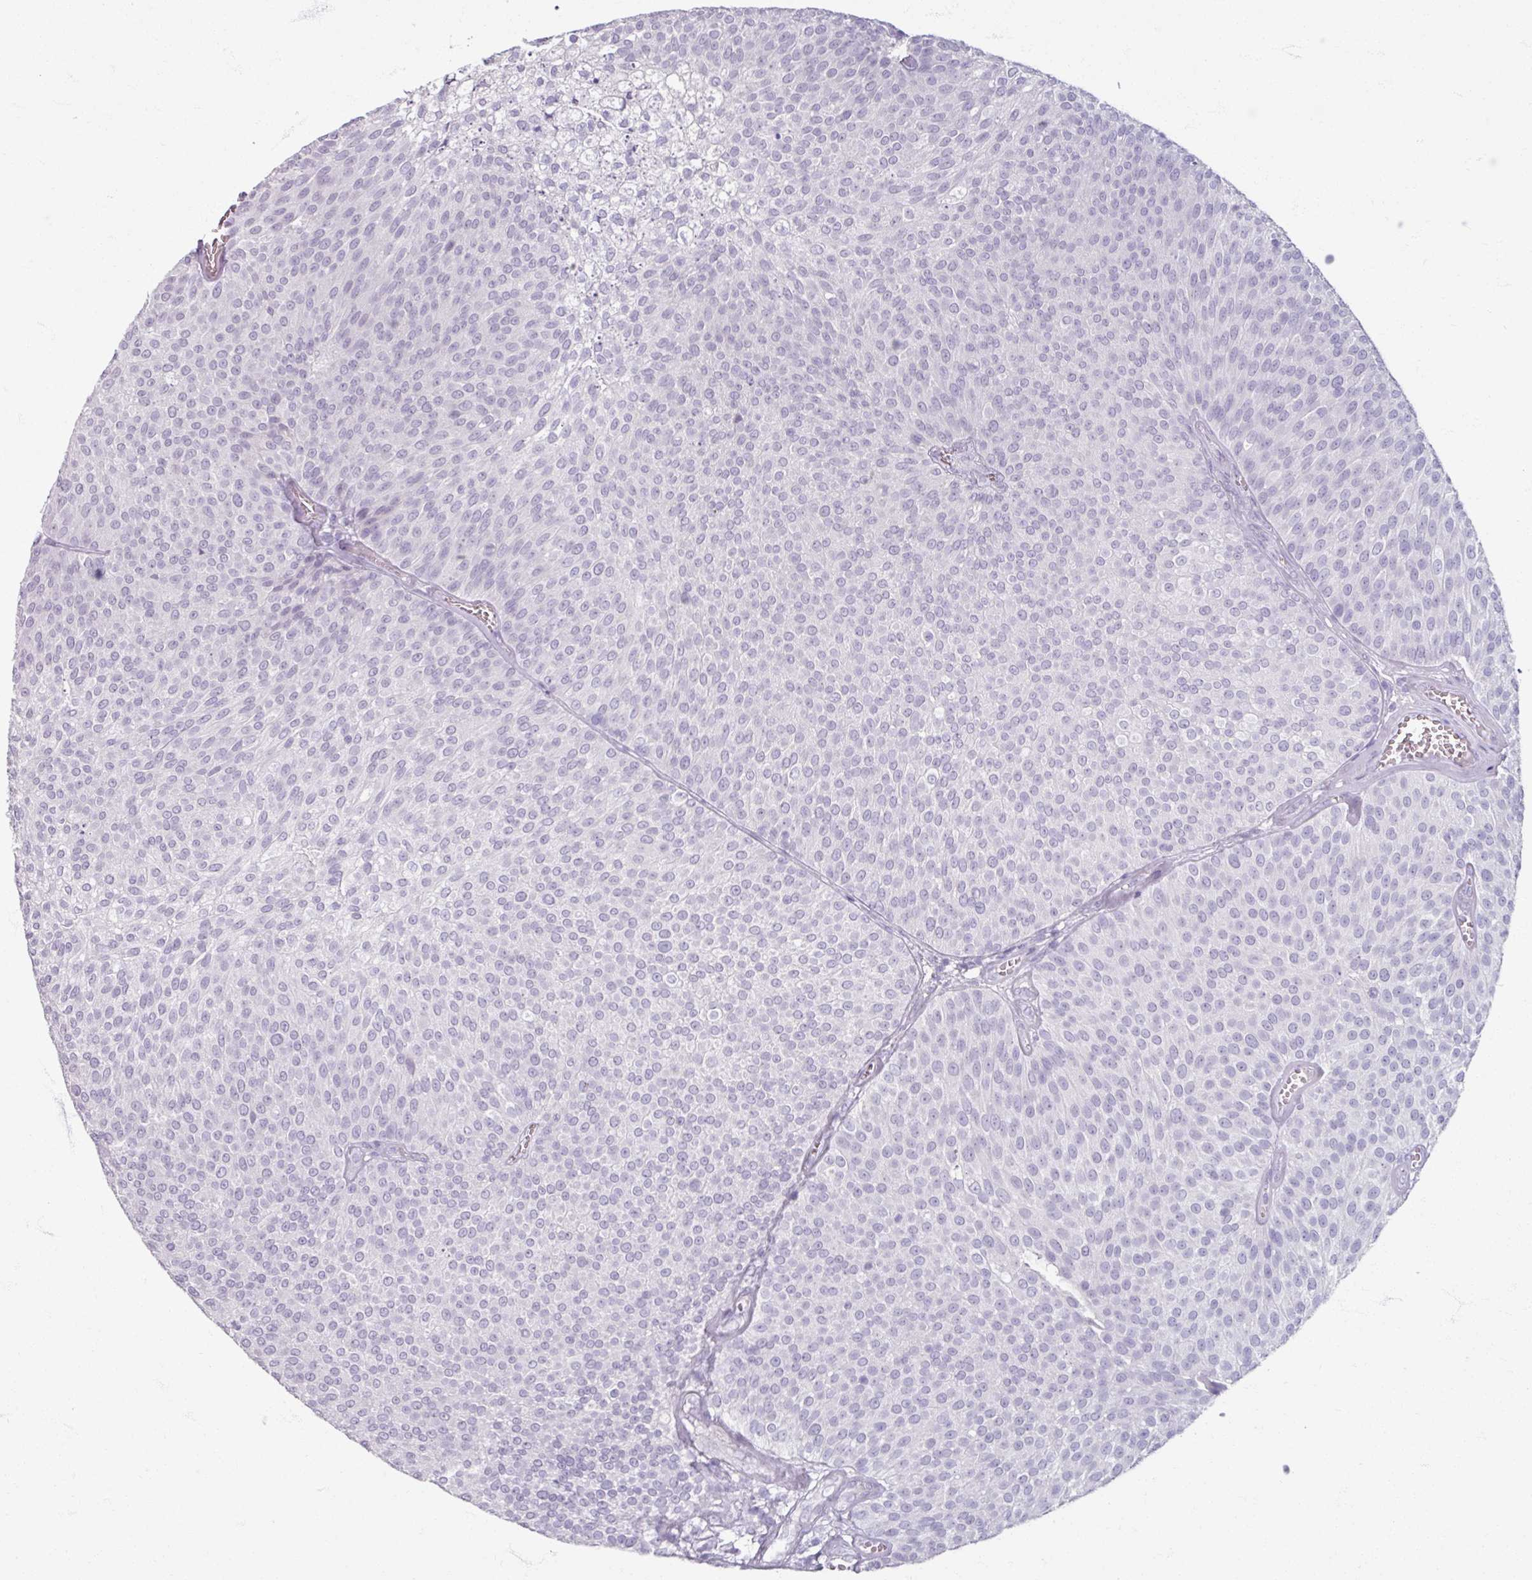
{"staining": {"intensity": "negative", "quantity": "none", "location": "none"}, "tissue": "urothelial cancer", "cell_type": "Tumor cells", "image_type": "cancer", "snomed": [{"axis": "morphology", "description": "Urothelial carcinoma, Low grade"}, {"axis": "topography", "description": "Urinary bladder"}], "caption": "This is an immunohistochemistry (IHC) photomicrograph of low-grade urothelial carcinoma. There is no positivity in tumor cells.", "gene": "TG", "patient": {"sex": "female", "age": 79}}